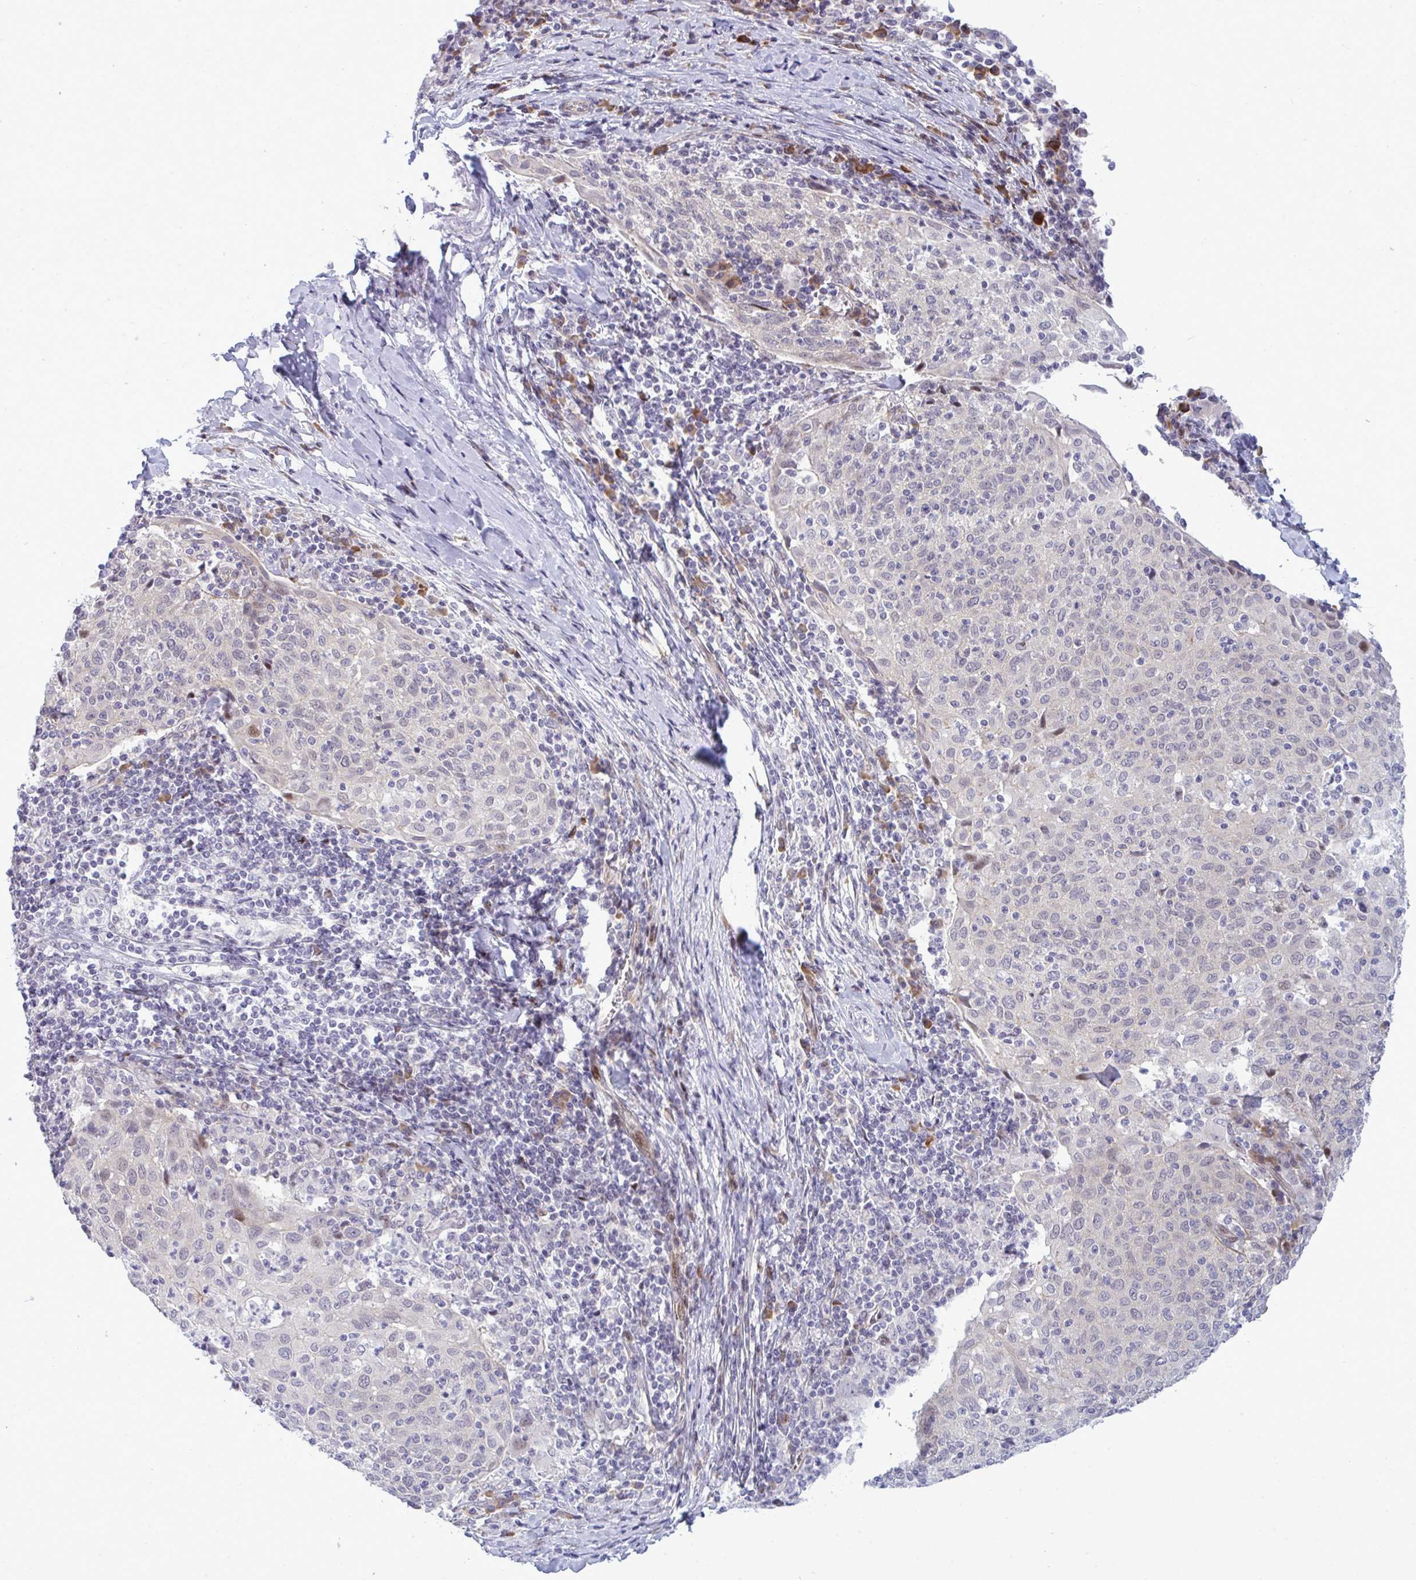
{"staining": {"intensity": "moderate", "quantity": "<25%", "location": "nuclear"}, "tissue": "cervical cancer", "cell_type": "Tumor cells", "image_type": "cancer", "snomed": [{"axis": "morphology", "description": "Squamous cell carcinoma, NOS"}, {"axis": "topography", "description": "Cervix"}], "caption": "Brown immunohistochemical staining in human cervical cancer exhibits moderate nuclear expression in about <25% of tumor cells. (brown staining indicates protein expression, while blue staining denotes nuclei).", "gene": "TAB1", "patient": {"sex": "female", "age": 52}}